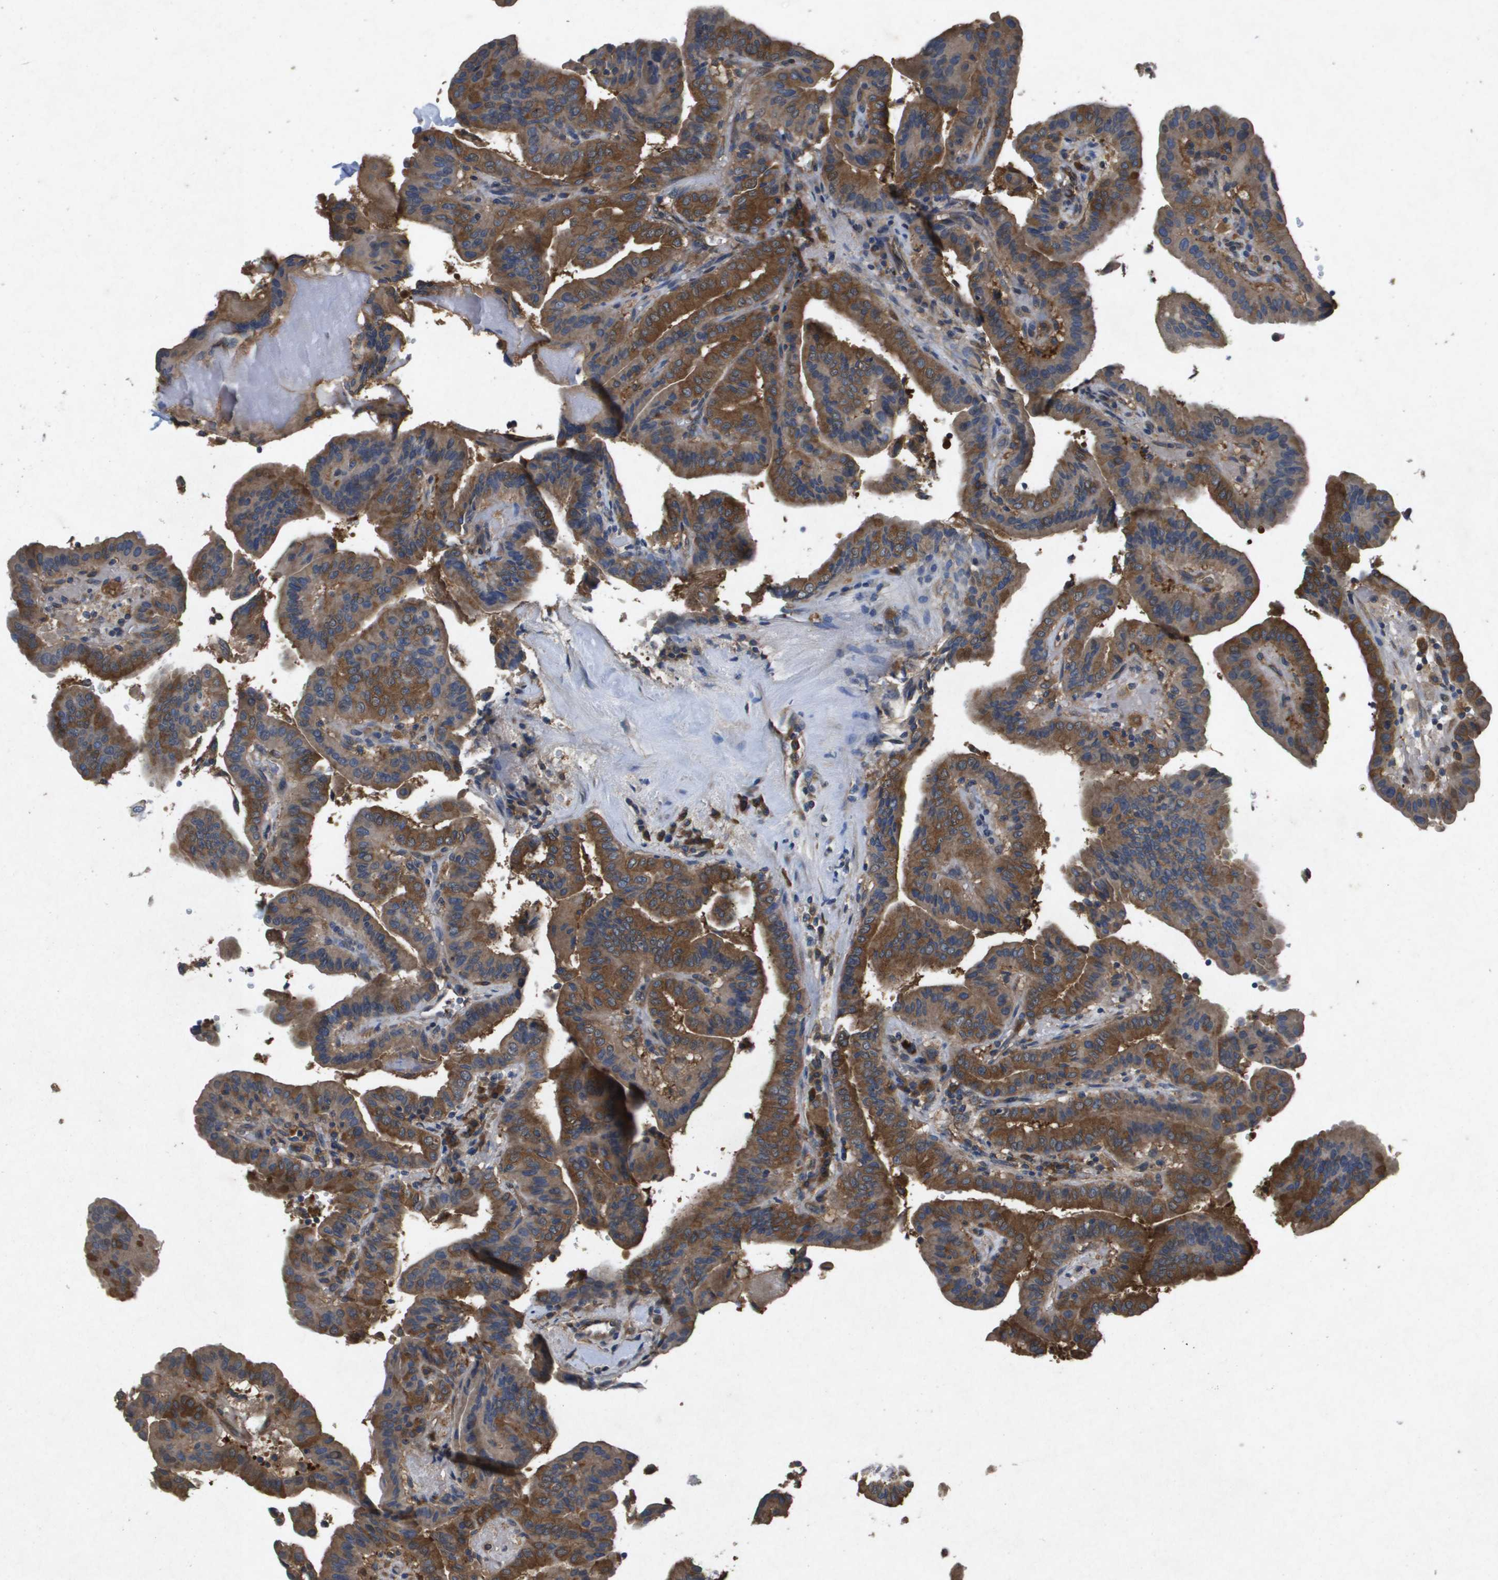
{"staining": {"intensity": "moderate", "quantity": ">75%", "location": "cytoplasmic/membranous"}, "tissue": "thyroid cancer", "cell_type": "Tumor cells", "image_type": "cancer", "snomed": [{"axis": "morphology", "description": "Papillary adenocarcinoma, NOS"}, {"axis": "topography", "description": "Thyroid gland"}], "caption": "Human thyroid papillary adenocarcinoma stained with a brown dye displays moderate cytoplasmic/membranous positive expression in approximately >75% of tumor cells.", "gene": "PTPRT", "patient": {"sex": "male", "age": 33}}